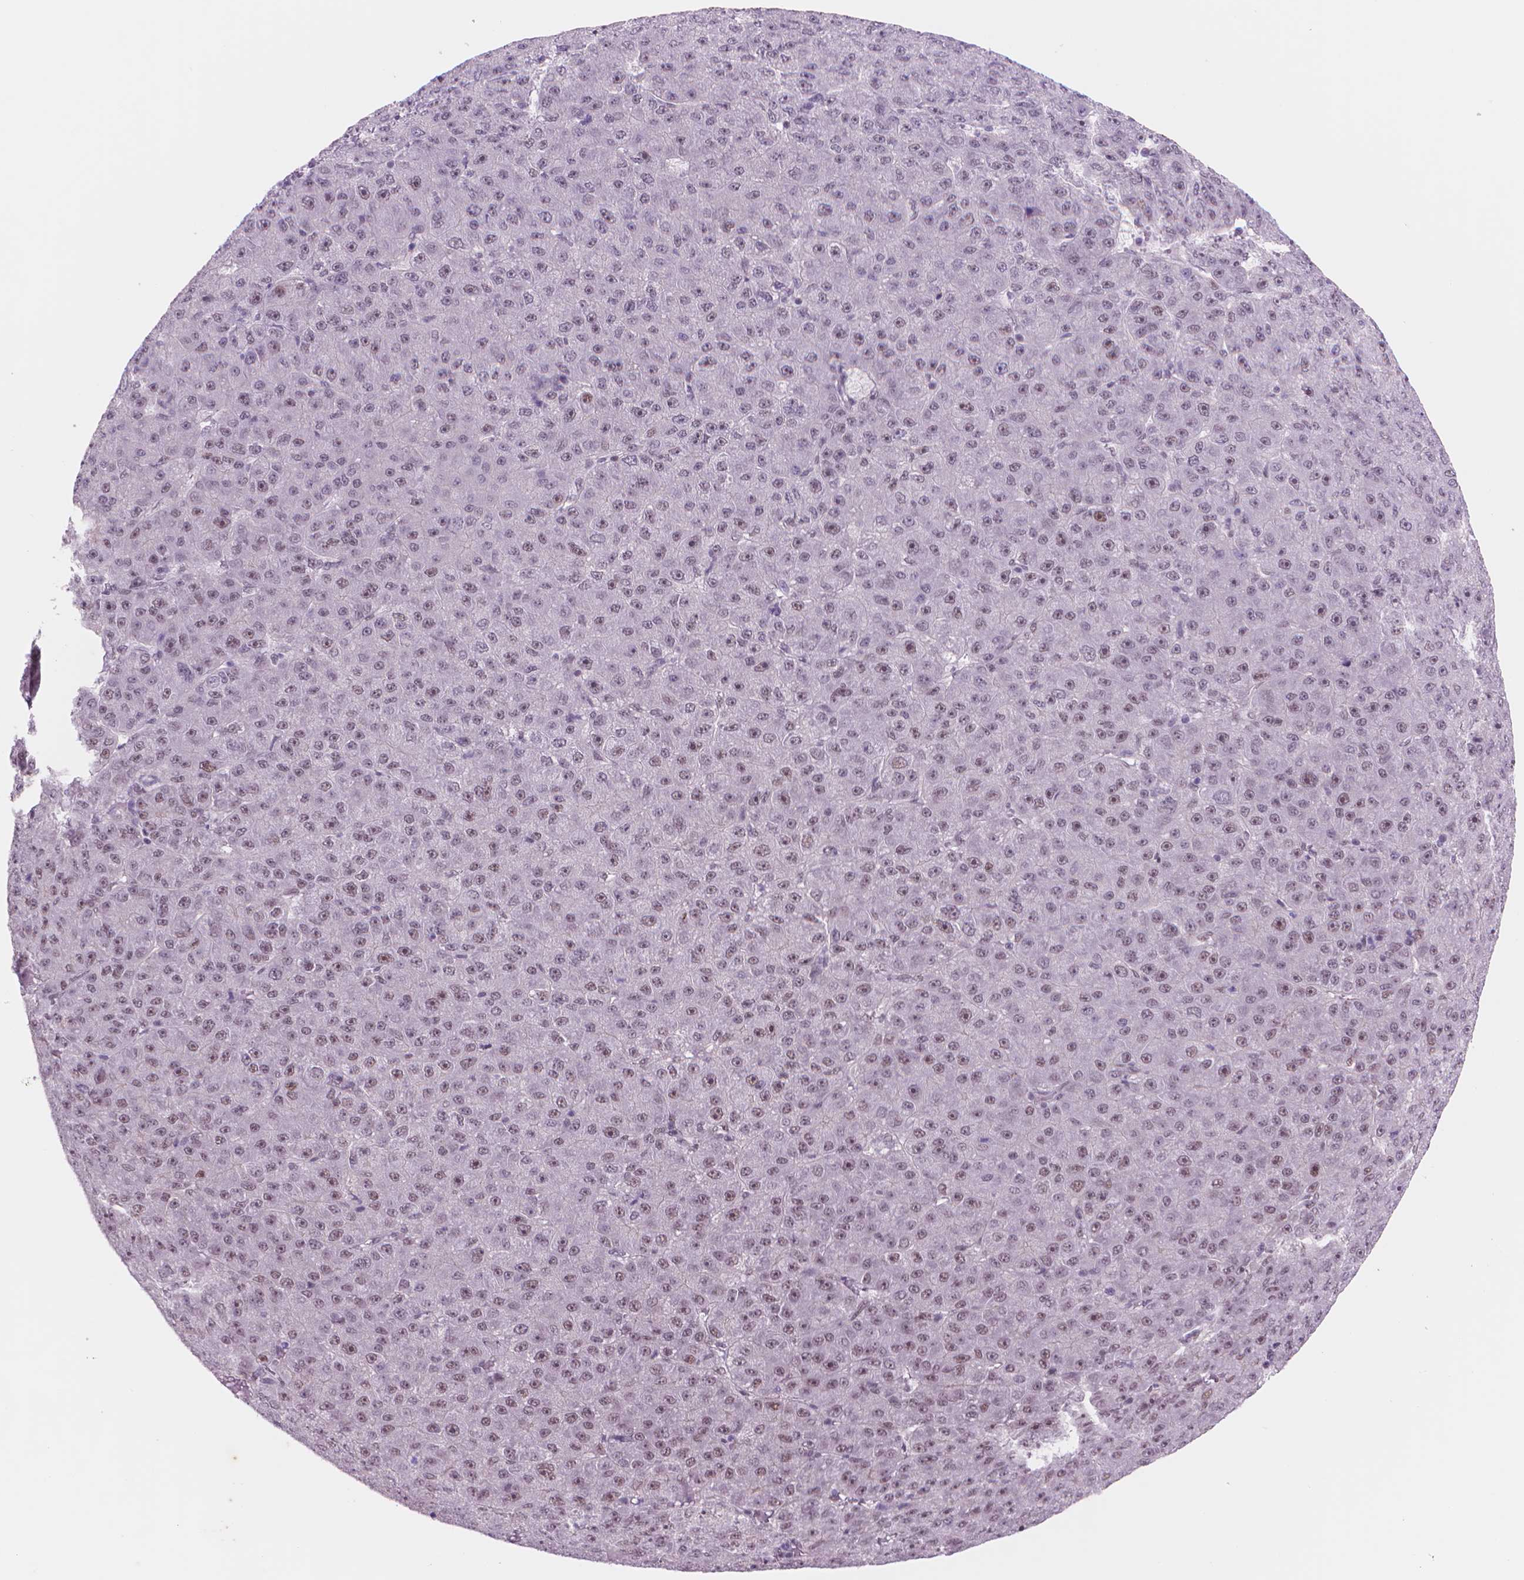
{"staining": {"intensity": "weak", "quantity": "25%-75%", "location": "nuclear"}, "tissue": "liver cancer", "cell_type": "Tumor cells", "image_type": "cancer", "snomed": [{"axis": "morphology", "description": "Carcinoma, Hepatocellular, NOS"}, {"axis": "topography", "description": "Liver"}], "caption": "Immunohistochemical staining of hepatocellular carcinoma (liver) displays low levels of weak nuclear expression in about 25%-75% of tumor cells. (DAB (3,3'-diaminobenzidine) = brown stain, brightfield microscopy at high magnification).", "gene": "POLR3D", "patient": {"sex": "male", "age": 67}}